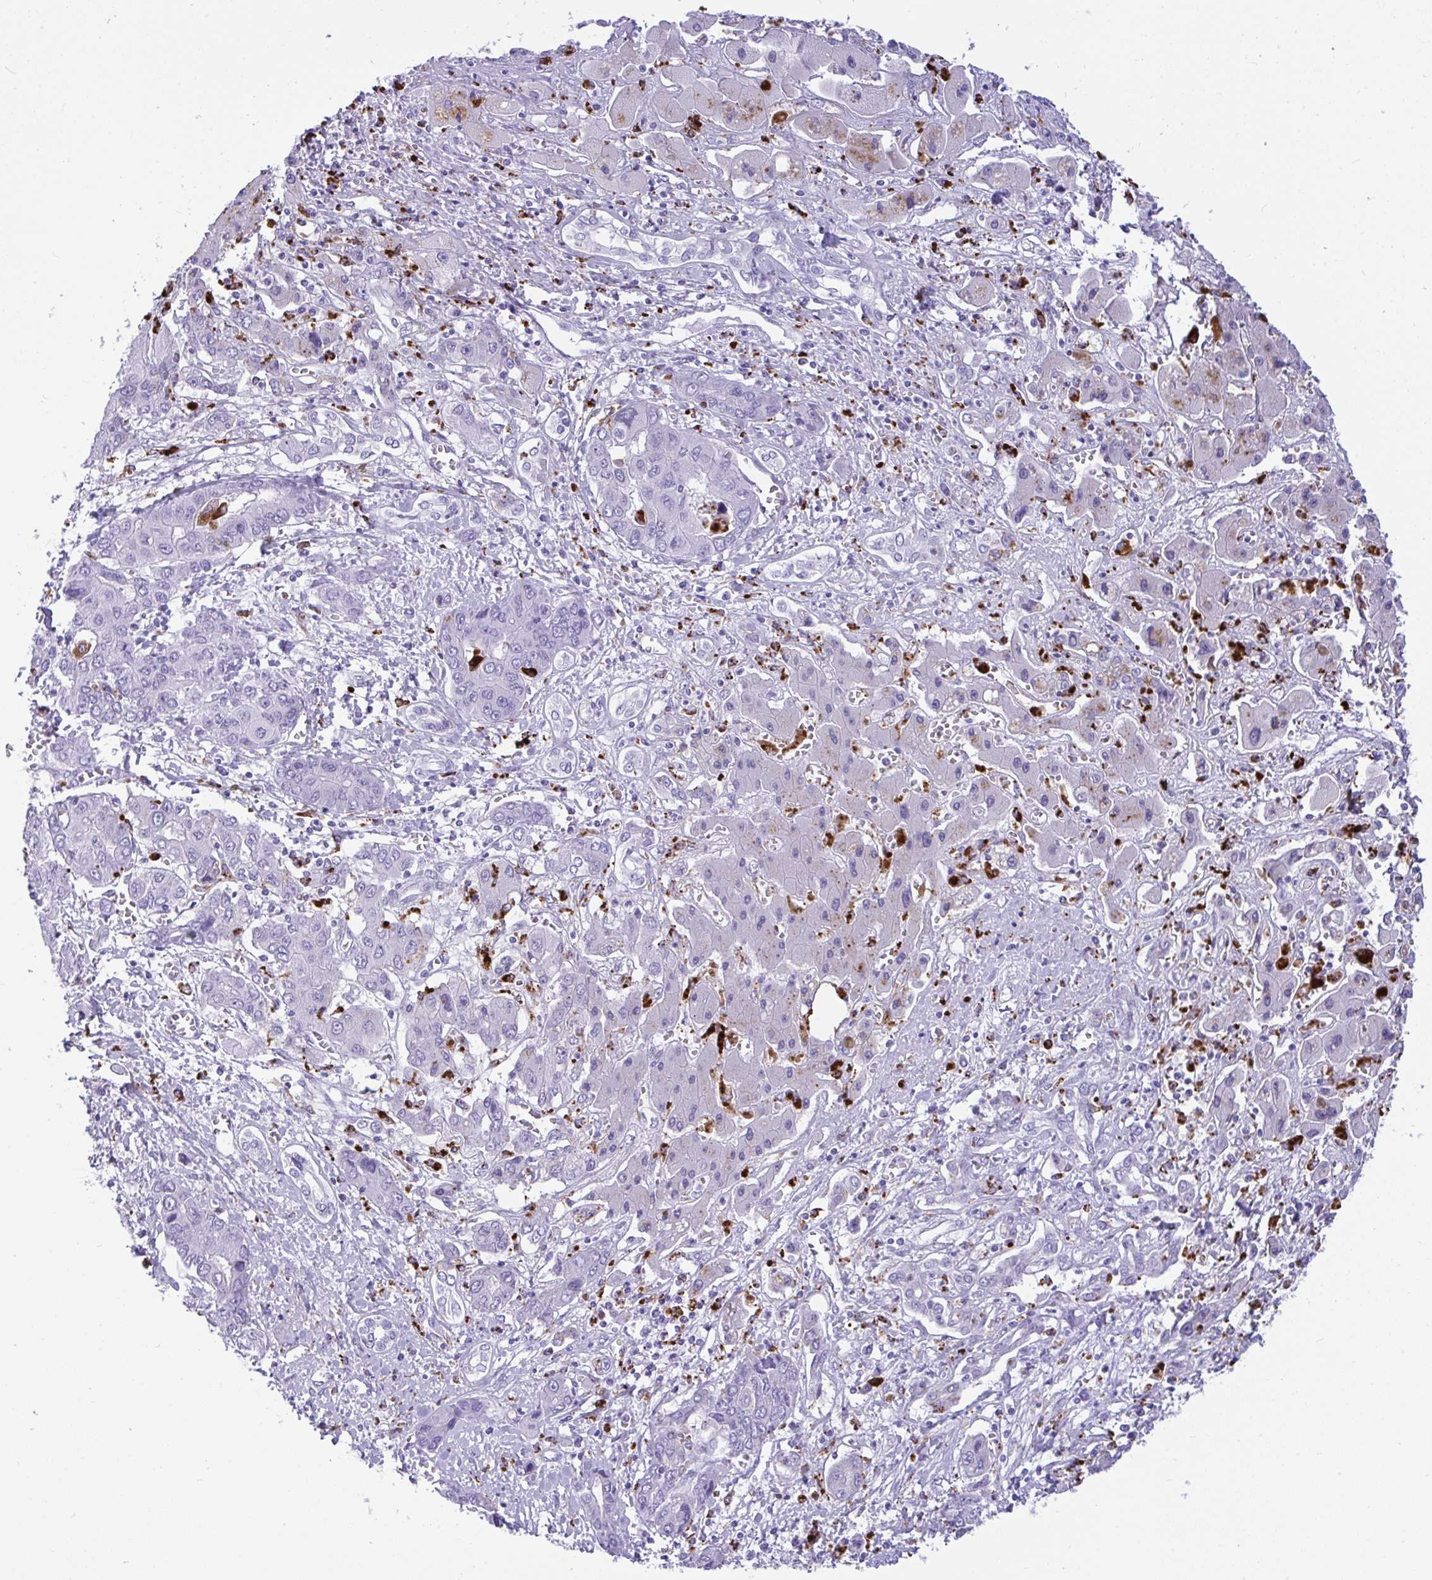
{"staining": {"intensity": "negative", "quantity": "none", "location": "none"}, "tissue": "liver cancer", "cell_type": "Tumor cells", "image_type": "cancer", "snomed": [{"axis": "morphology", "description": "Cholangiocarcinoma"}, {"axis": "topography", "description": "Liver"}], "caption": "Liver cancer (cholangiocarcinoma) was stained to show a protein in brown. There is no significant expression in tumor cells. Nuclei are stained in blue.", "gene": "CPVL", "patient": {"sex": "male", "age": 67}}